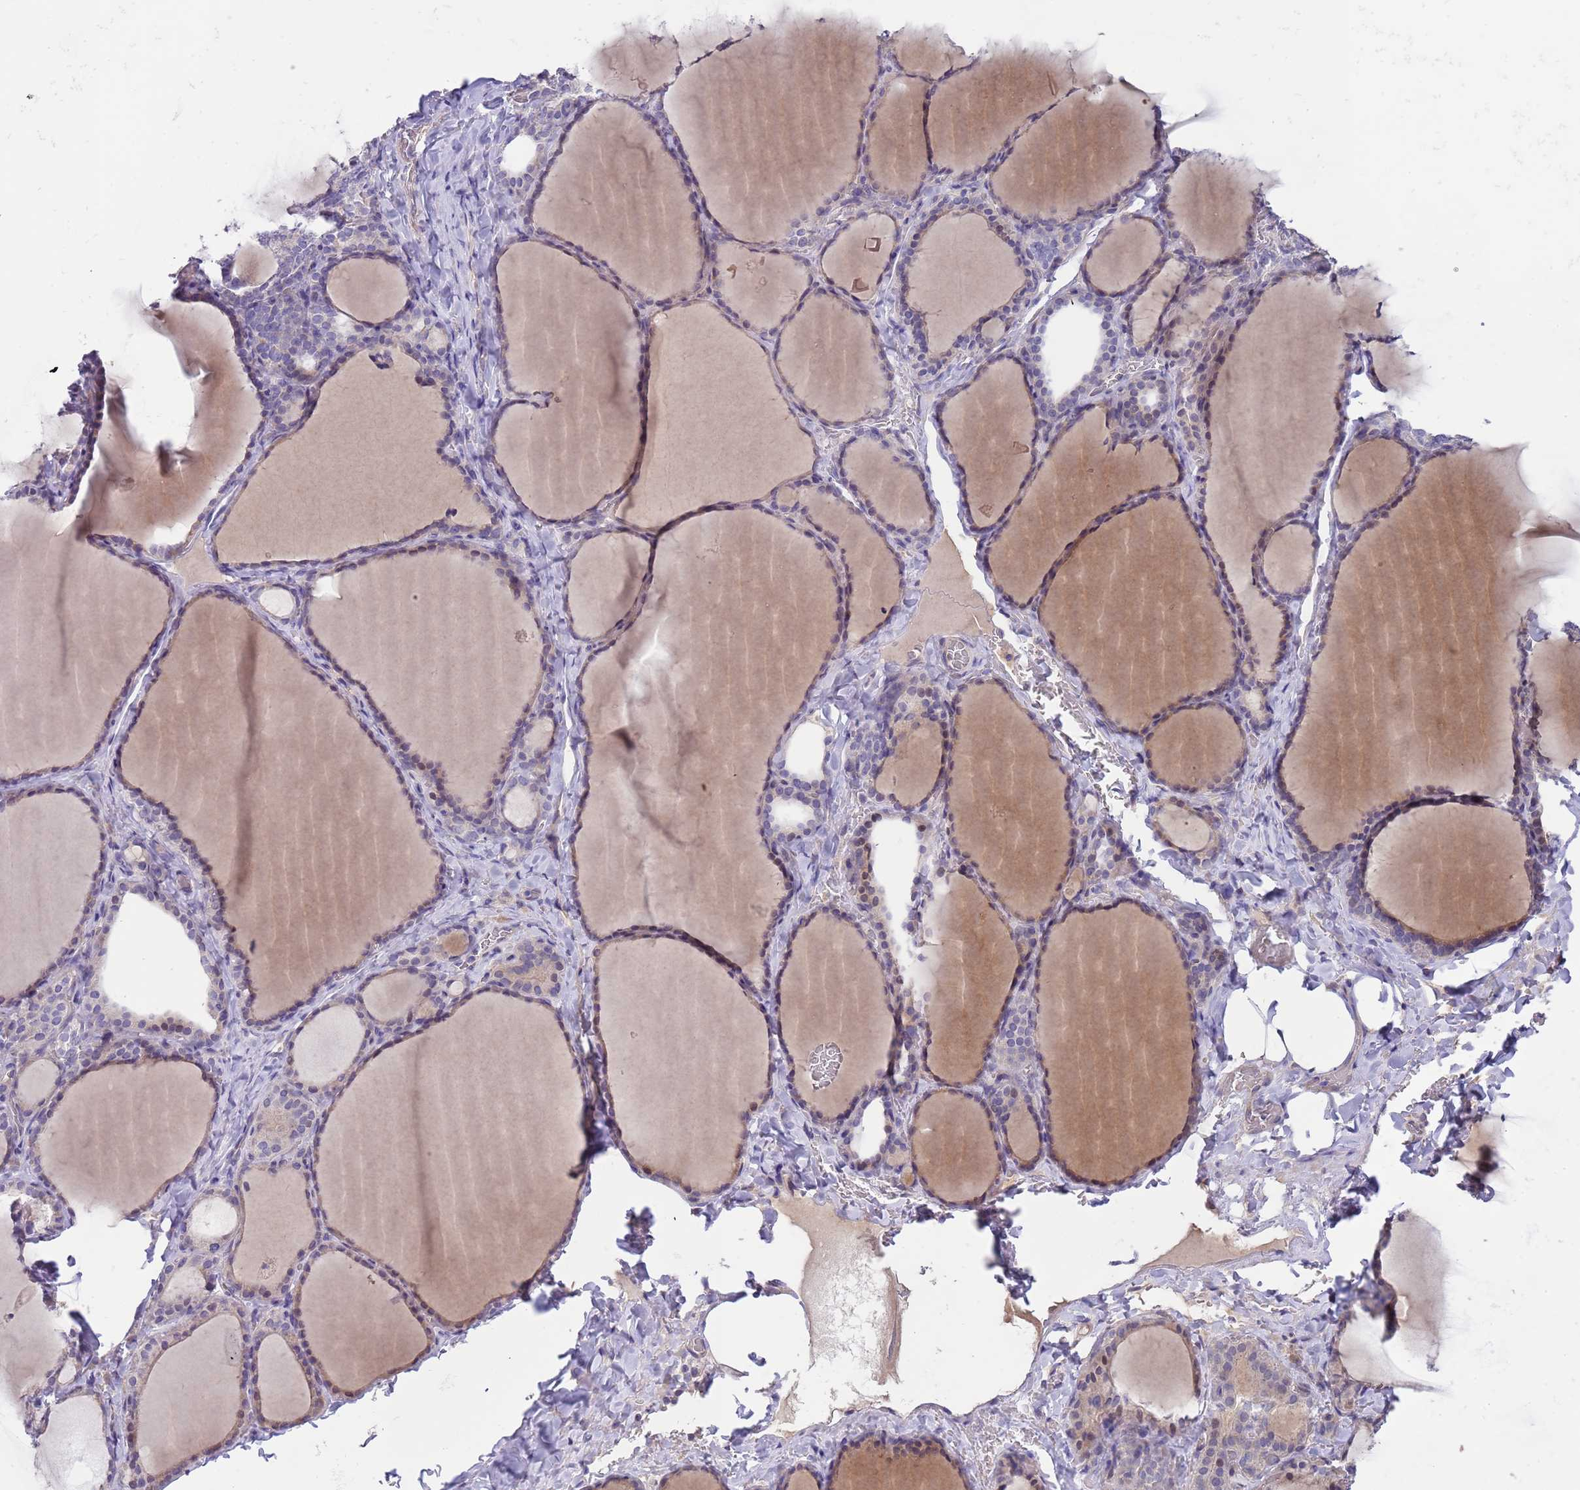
{"staining": {"intensity": "negative", "quantity": "none", "location": "none"}, "tissue": "thyroid gland", "cell_type": "Glandular cells", "image_type": "normal", "snomed": [{"axis": "morphology", "description": "Normal tissue, NOS"}, {"axis": "topography", "description": "Thyroid gland"}], "caption": "This is an immunohistochemistry (IHC) micrograph of normal human thyroid gland. There is no staining in glandular cells.", "gene": "CABYR", "patient": {"sex": "female", "age": 39}}